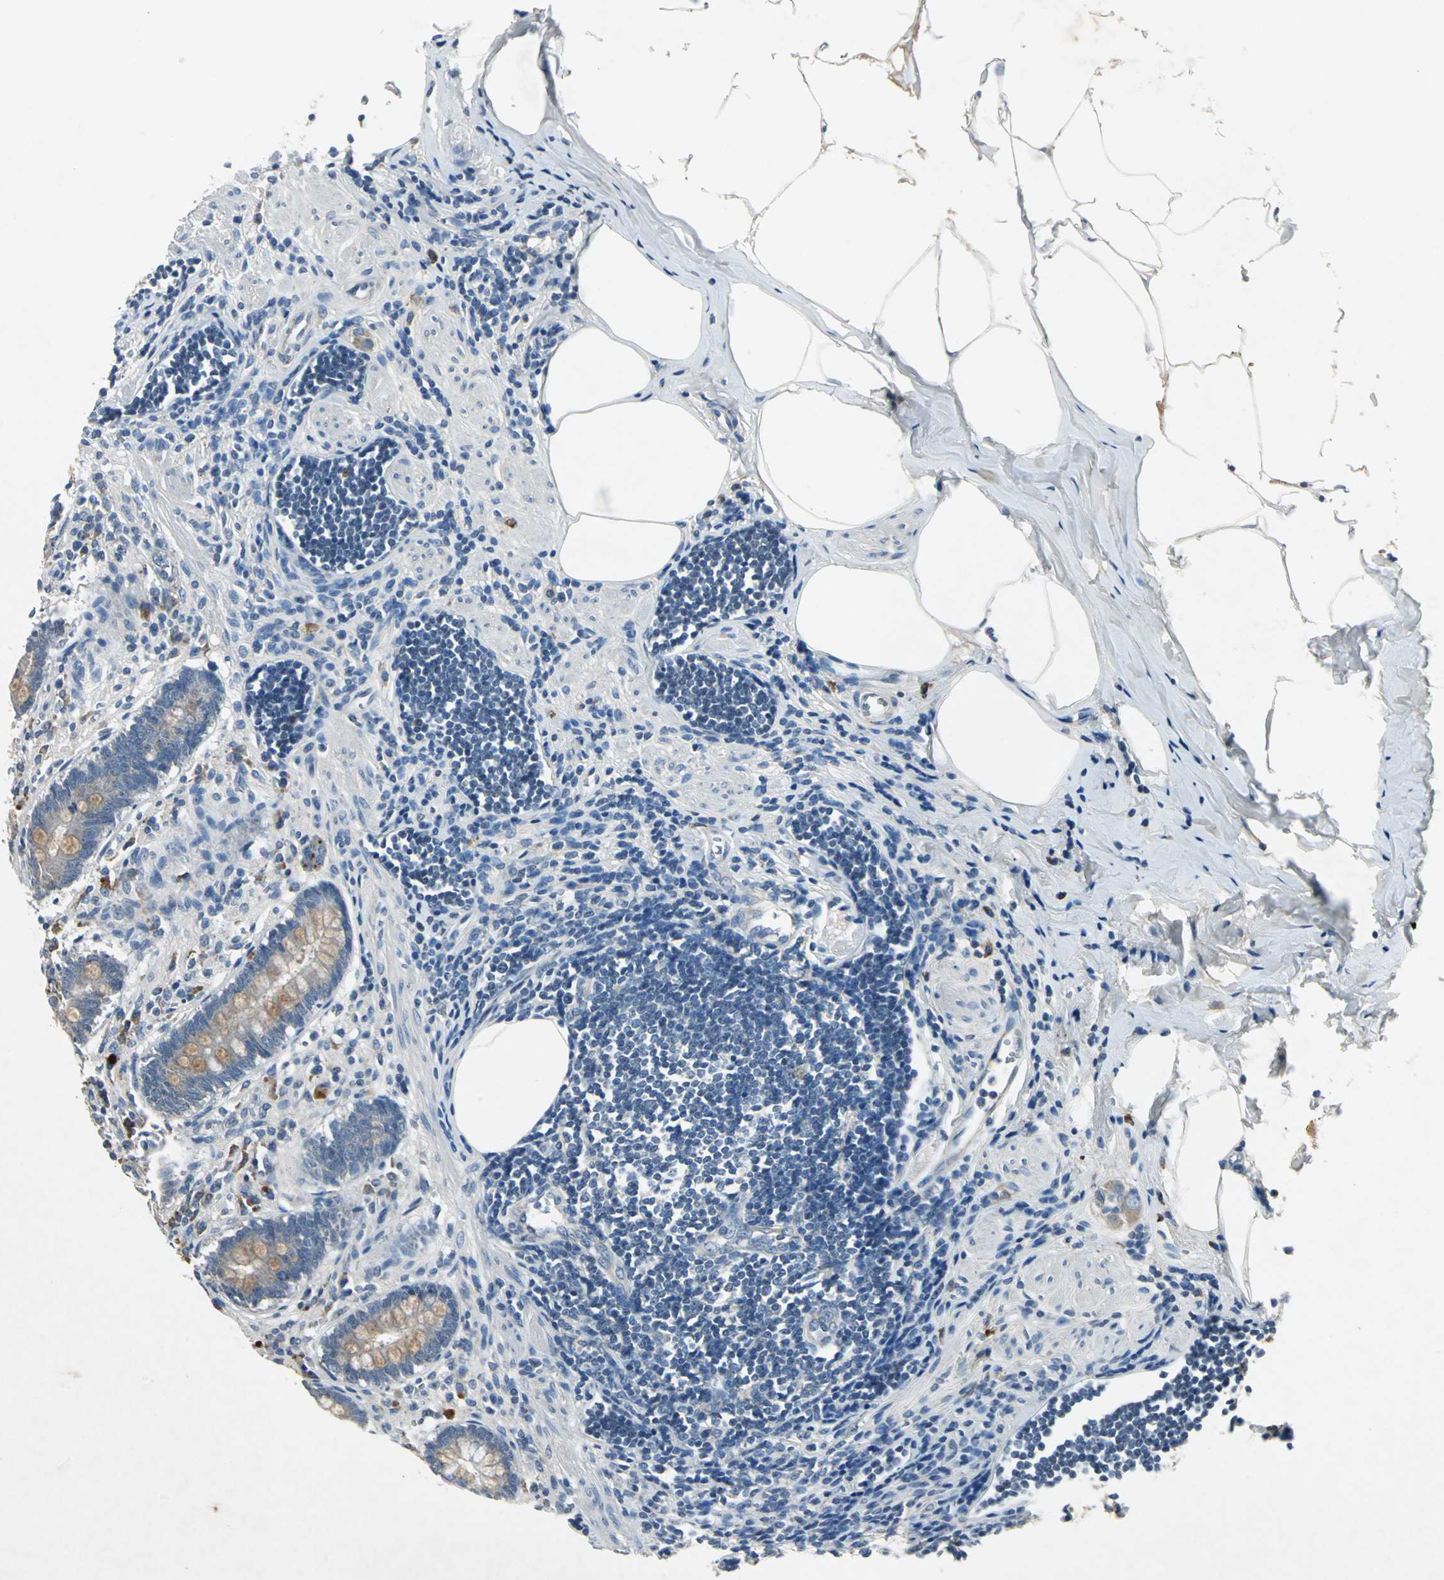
{"staining": {"intensity": "weak", "quantity": "25%-75%", "location": "cytoplasmic/membranous"}, "tissue": "appendix", "cell_type": "Glandular cells", "image_type": "normal", "snomed": [{"axis": "morphology", "description": "Normal tissue, NOS"}, {"axis": "topography", "description": "Appendix"}], "caption": "Weak cytoplasmic/membranous protein expression is present in about 25%-75% of glandular cells in appendix. The protein of interest is stained brown, and the nuclei are stained in blue (DAB (3,3'-diaminobenzidine) IHC with brightfield microscopy, high magnification).", "gene": "SLC2A13", "patient": {"sex": "female", "age": 50}}